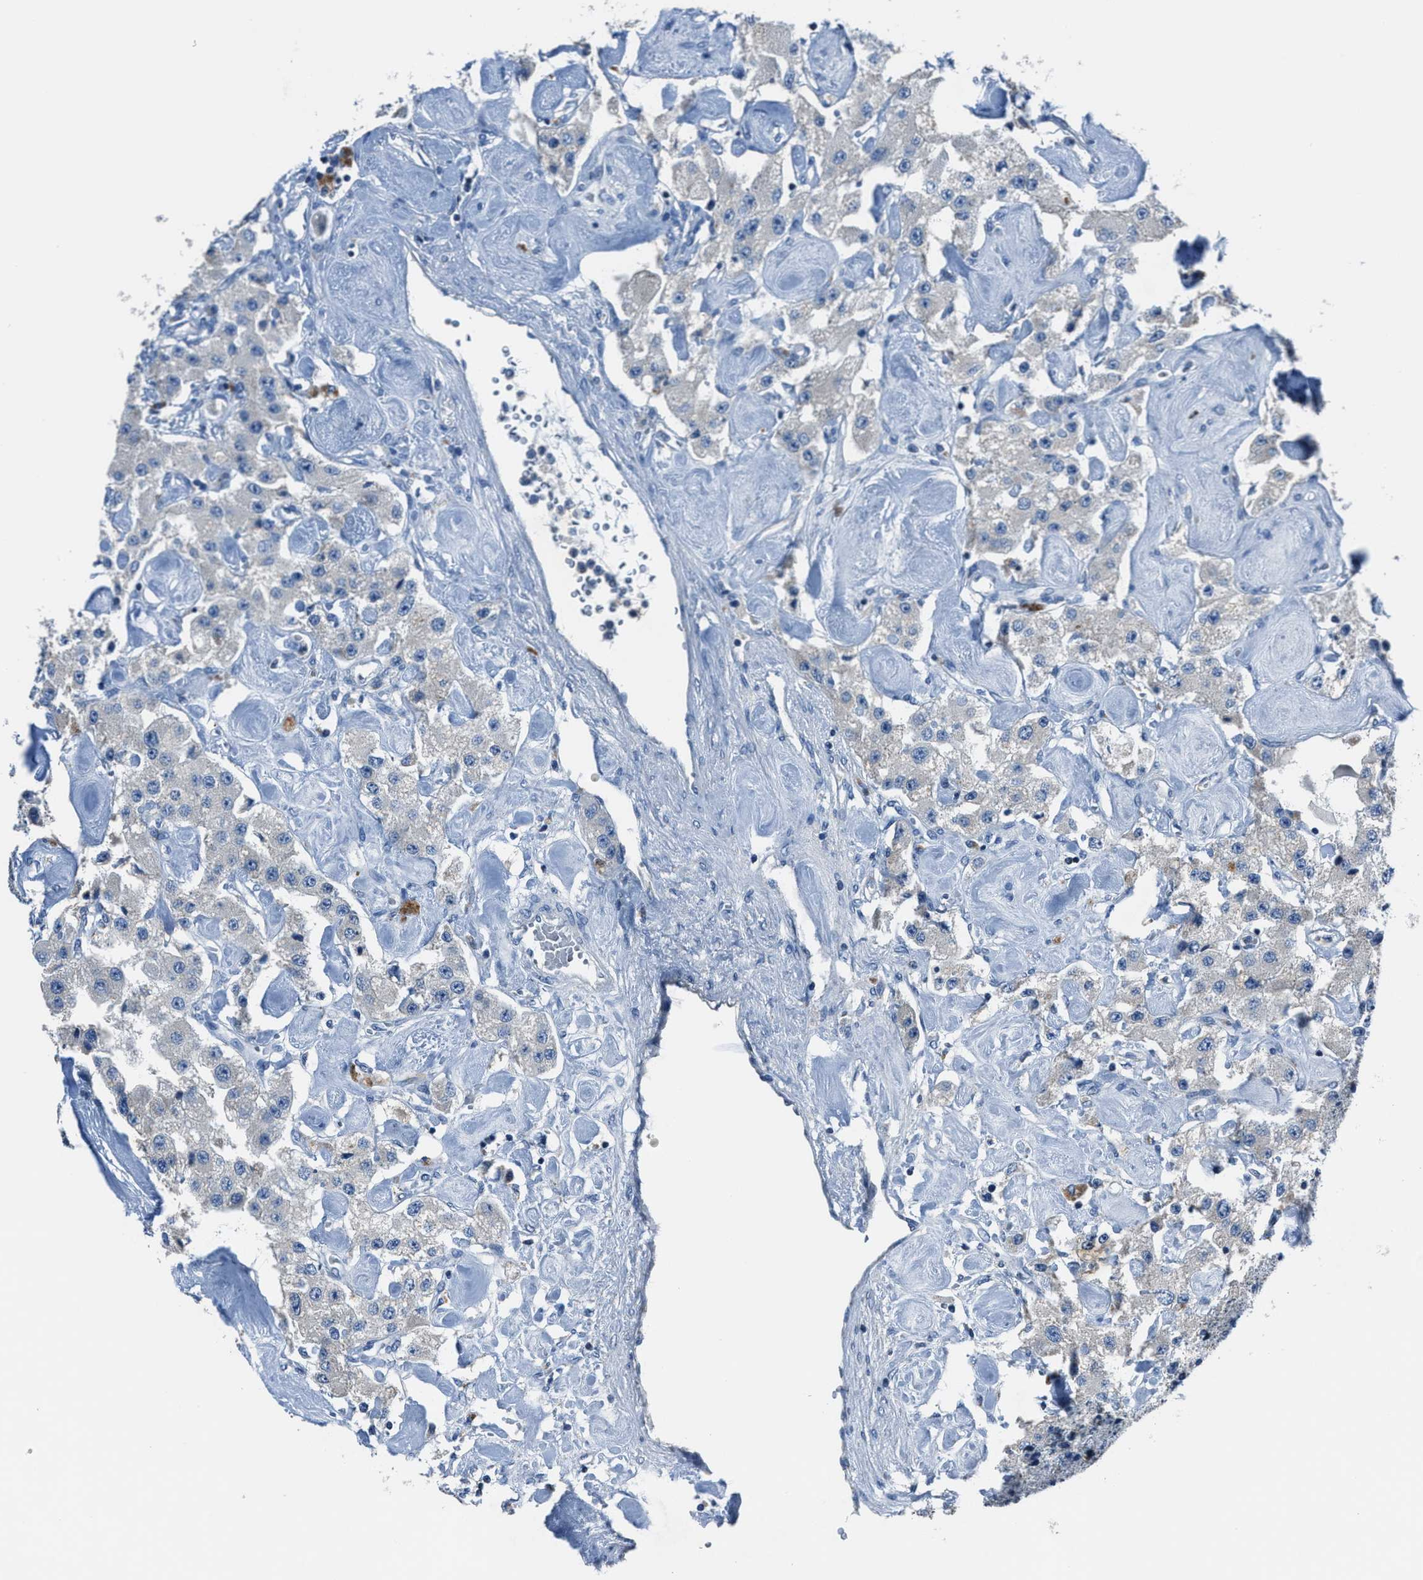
{"staining": {"intensity": "negative", "quantity": "none", "location": "none"}, "tissue": "carcinoid", "cell_type": "Tumor cells", "image_type": "cancer", "snomed": [{"axis": "morphology", "description": "Carcinoid, malignant, NOS"}, {"axis": "topography", "description": "Pancreas"}], "caption": "Immunohistochemistry of human carcinoid (malignant) demonstrates no positivity in tumor cells.", "gene": "ADAM2", "patient": {"sex": "male", "age": 41}}